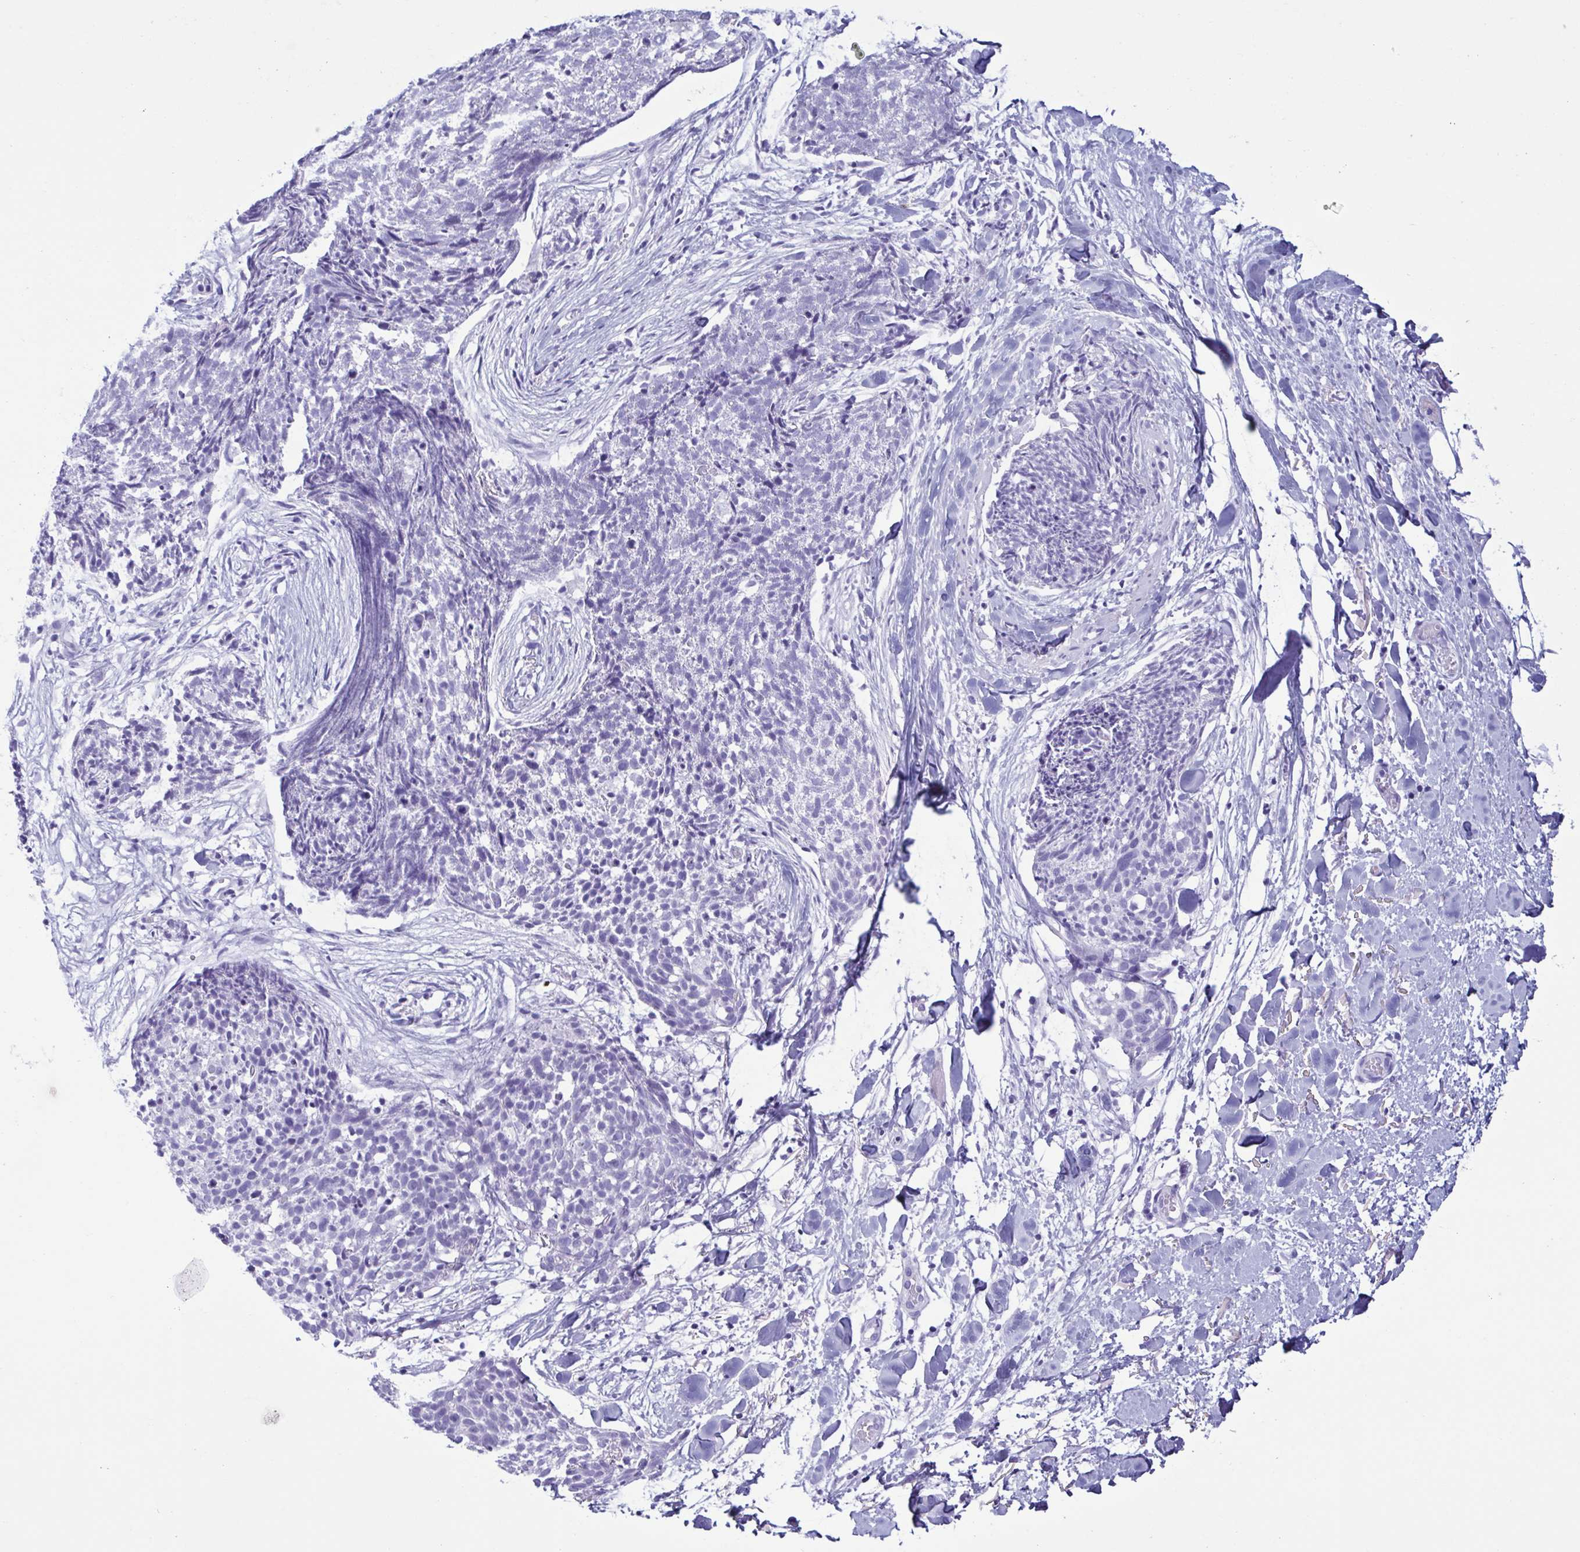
{"staining": {"intensity": "negative", "quantity": "none", "location": "none"}, "tissue": "skin cancer", "cell_type": "Tumor cells", "image_type": "cancer", "snomed": [{"axis": "morphology", "description": "Squamous cell carcinoma, NOS"}, {"axis": "topography", "description": "Skin"}, {"axis": "topography", "description": "Vulva"}], "caption": "Tumor cells are negative for protein expression in human skin cancer.", "gene": "LTF", "patient": {"sex": "female", "age": 75}}